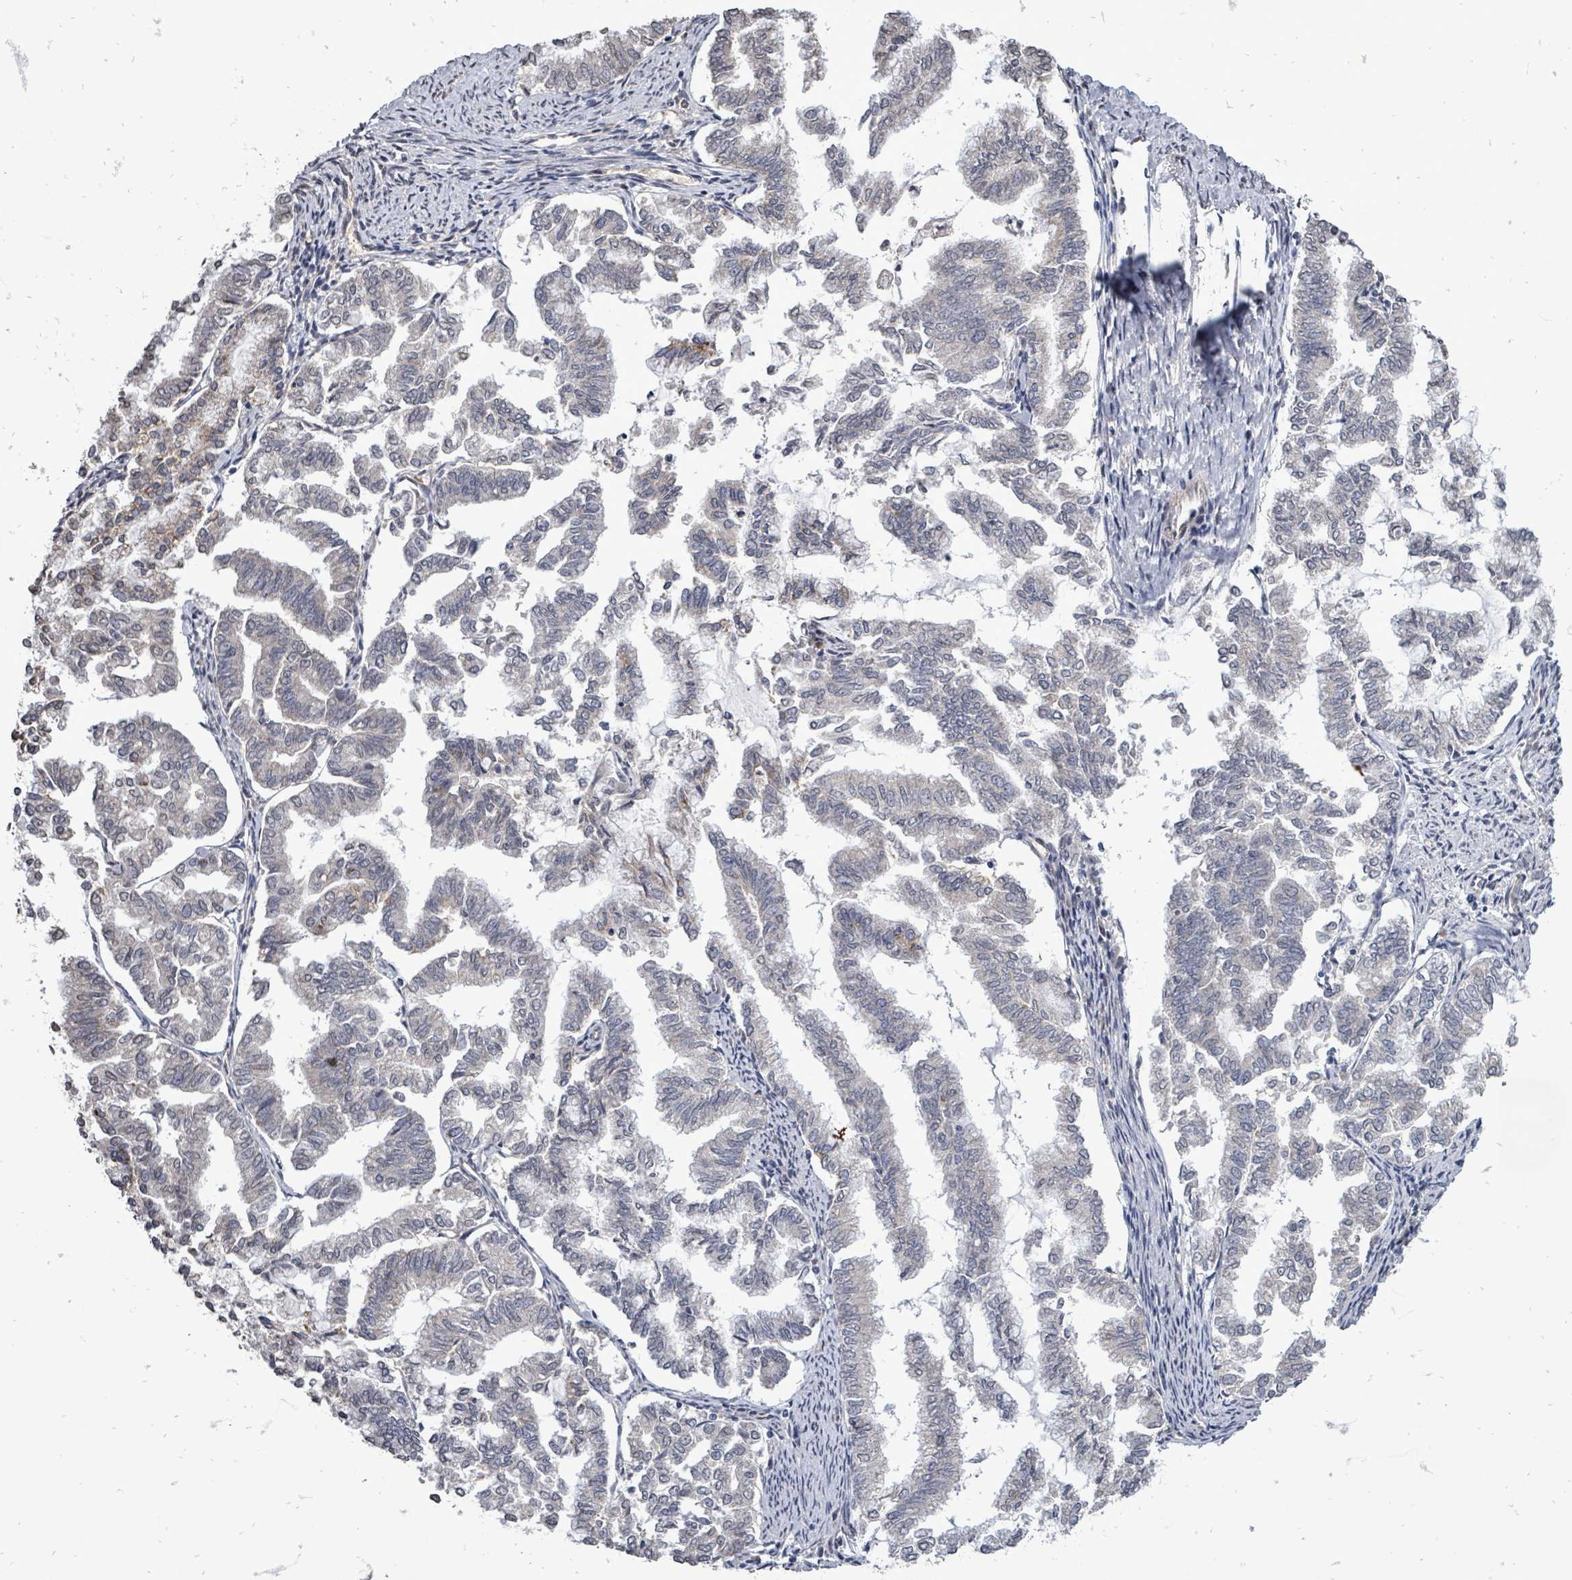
{"staining": {"intensity": "negative", "quantity": "none", "location": "none"}, "tissue": "endometrial cancer", "cell_type": "Tumor cells", "image_type": "cancer", "snomed": [{"axis": "morphology", "description": "Adenocarcinoma, NOS"}, {"axis": "topography", "description": "Endometrium"}], "caption": "High magnification brightfield microscopy of endometrial cancer (adenocarcinoma) stained with DAB (brown) and counterstained with hematoxylin (blue): tumor cells show no significant expression. (DAB IHC visualized using brightfield microscopy, high magnification).", "gene": "RALGAPB", "patient": {"sex": "female", "age": 79}}